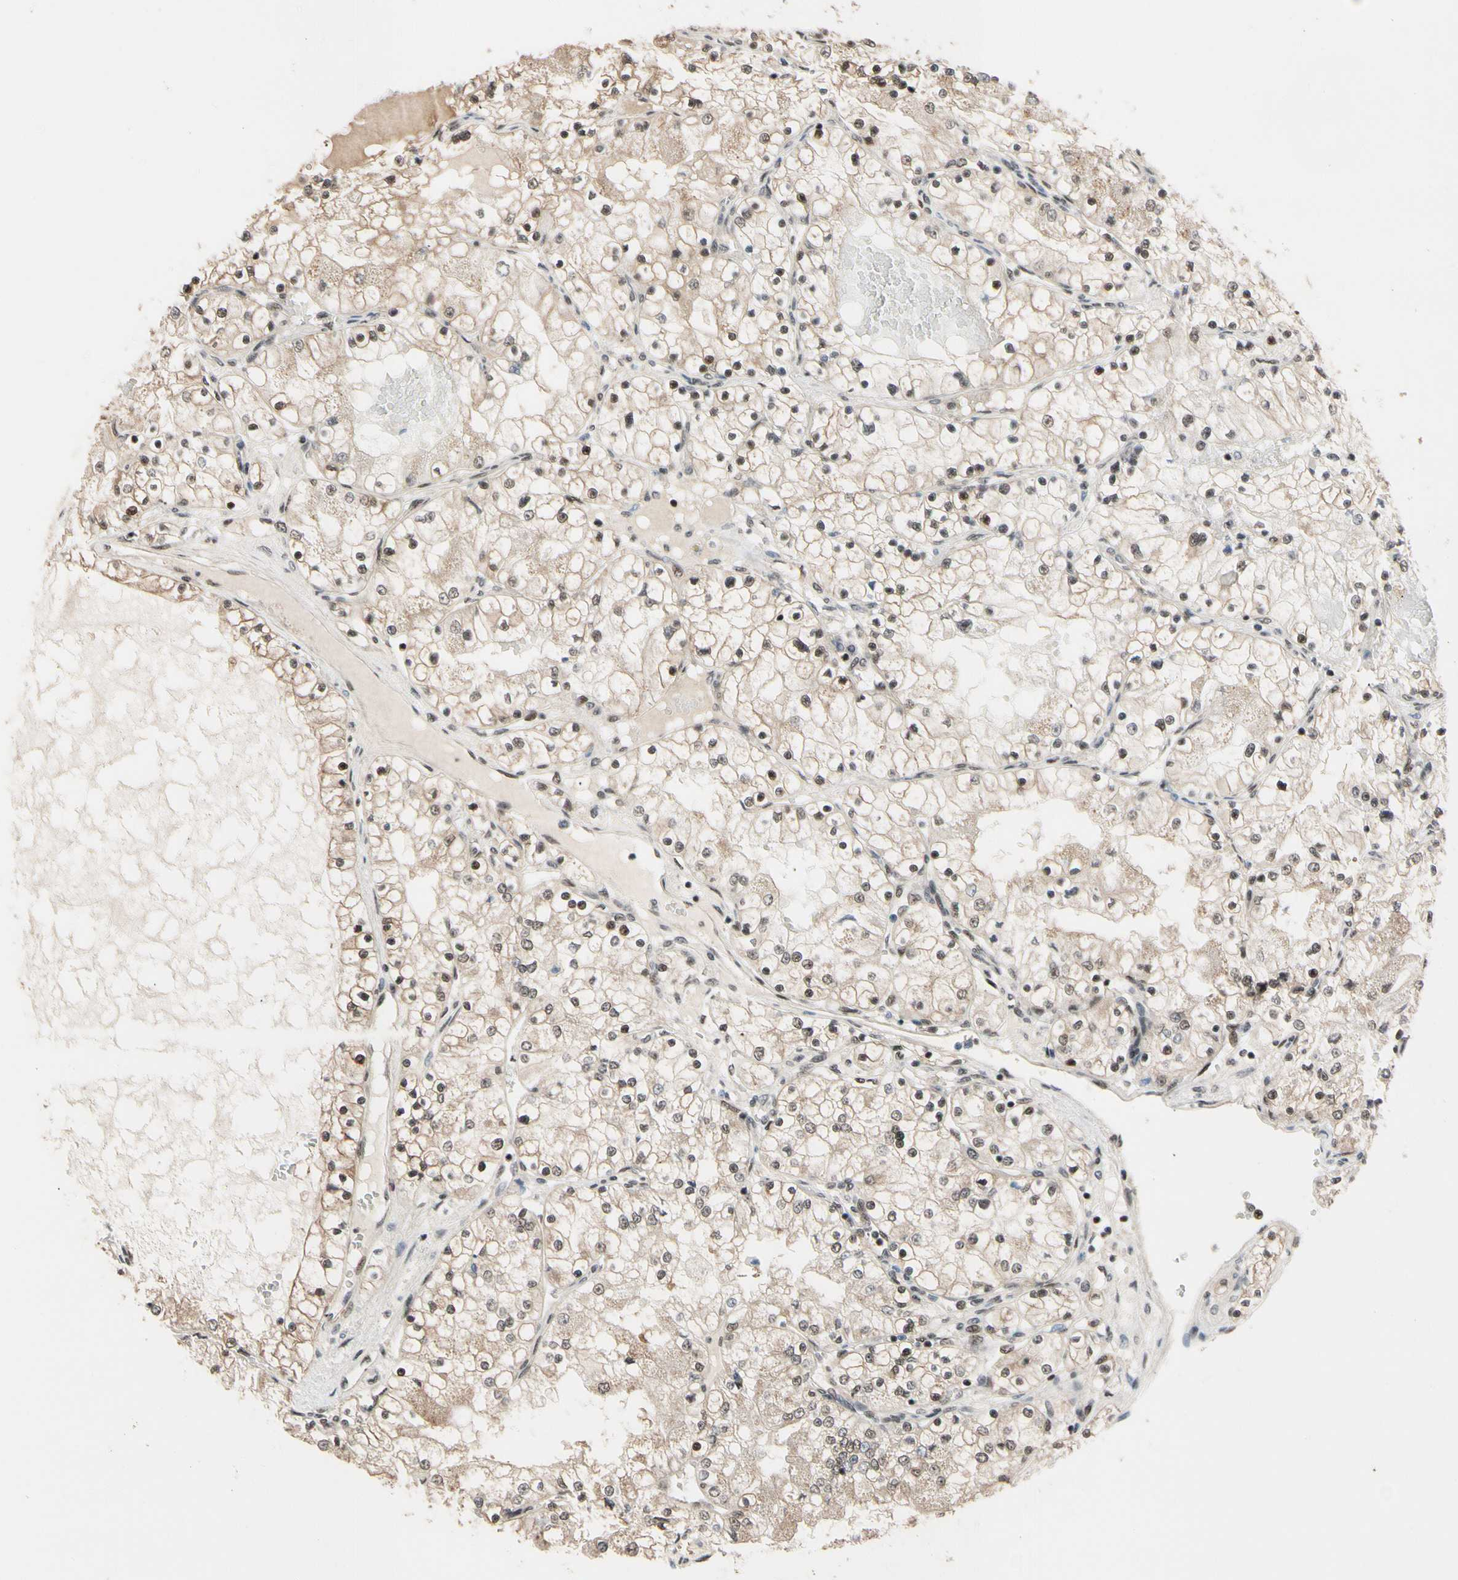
{"staining": {"intensity": "weak", "quantity": ">75%", "location": "cytoplasmic/membranous,nuclear"}, "tissue": "renal cancer", "cell_type": "Tumor cells", "image_type": "cancer", "snomed": [{"axis": "morphology", "description": "Adenocarcinoma, NOS"}, {"axis": "topography", "description": "Kidney"}], "caption": "This is a micrograph of IHC staining of renal cancer, which shows weak expression in the cytoplasmic/membranous and nuclear of tumor cells.", "gene": "TAF4", "patient": {"sex": "male", "age": 68}}